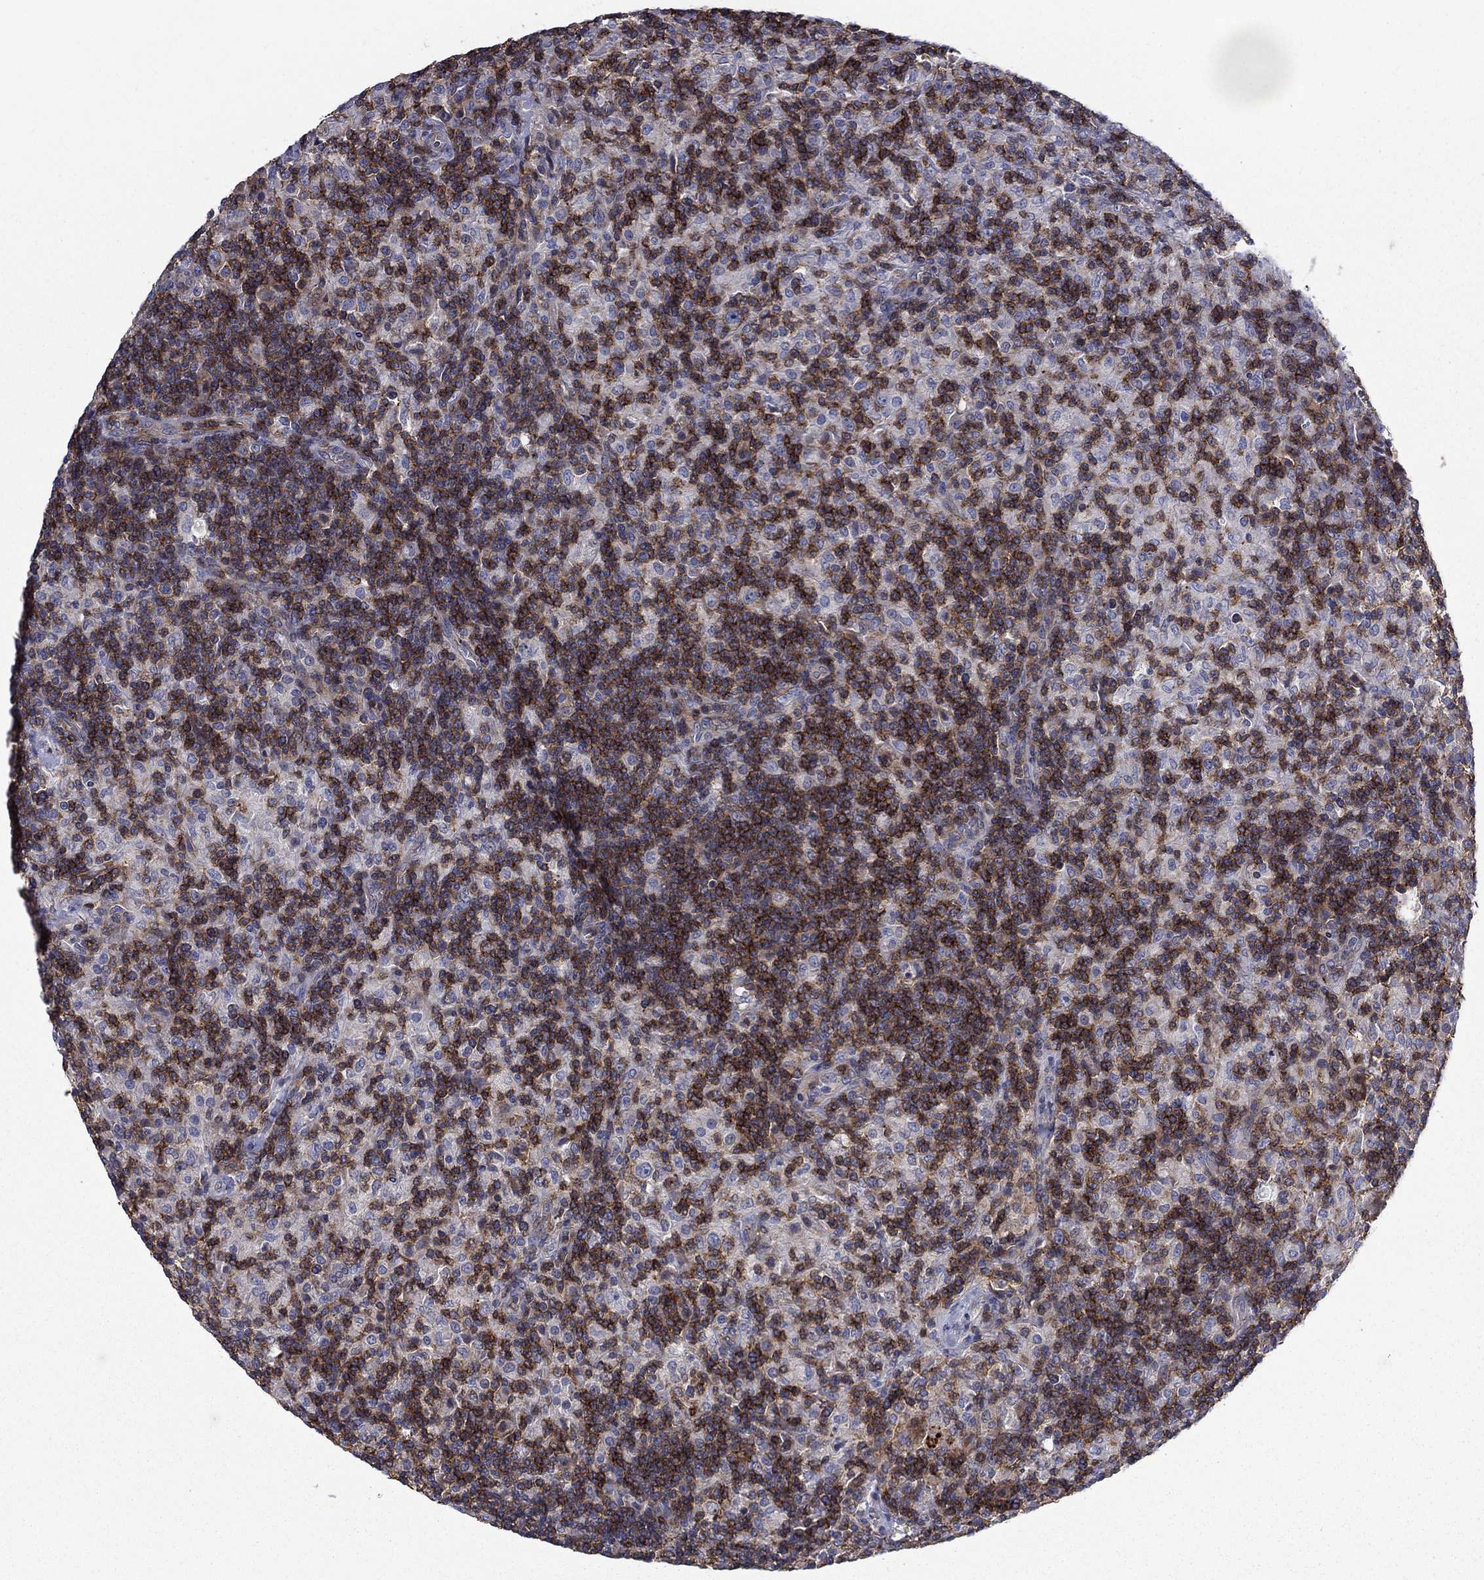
{"staining": {"intensity": "negative", "quantity": "none", "location": "none"}, "tissue": "lymphoma", "cell_type": "Tumor cells", "image_type": "cancer", "snomed": [{"axis": "morphology", "description": "Hodgkin's disease, NOS"}, {"axis": "topography", "description": "Lymph node"}], "caption": "DAB immunohistochemical staining of Hodgkin's disease reveals no significant staining in tumor cells. (Immunohistochemistry, brightfield microscopy, high magnification).", "gene": "SIT1", "patient": {"sex": "male", "age": 70}}